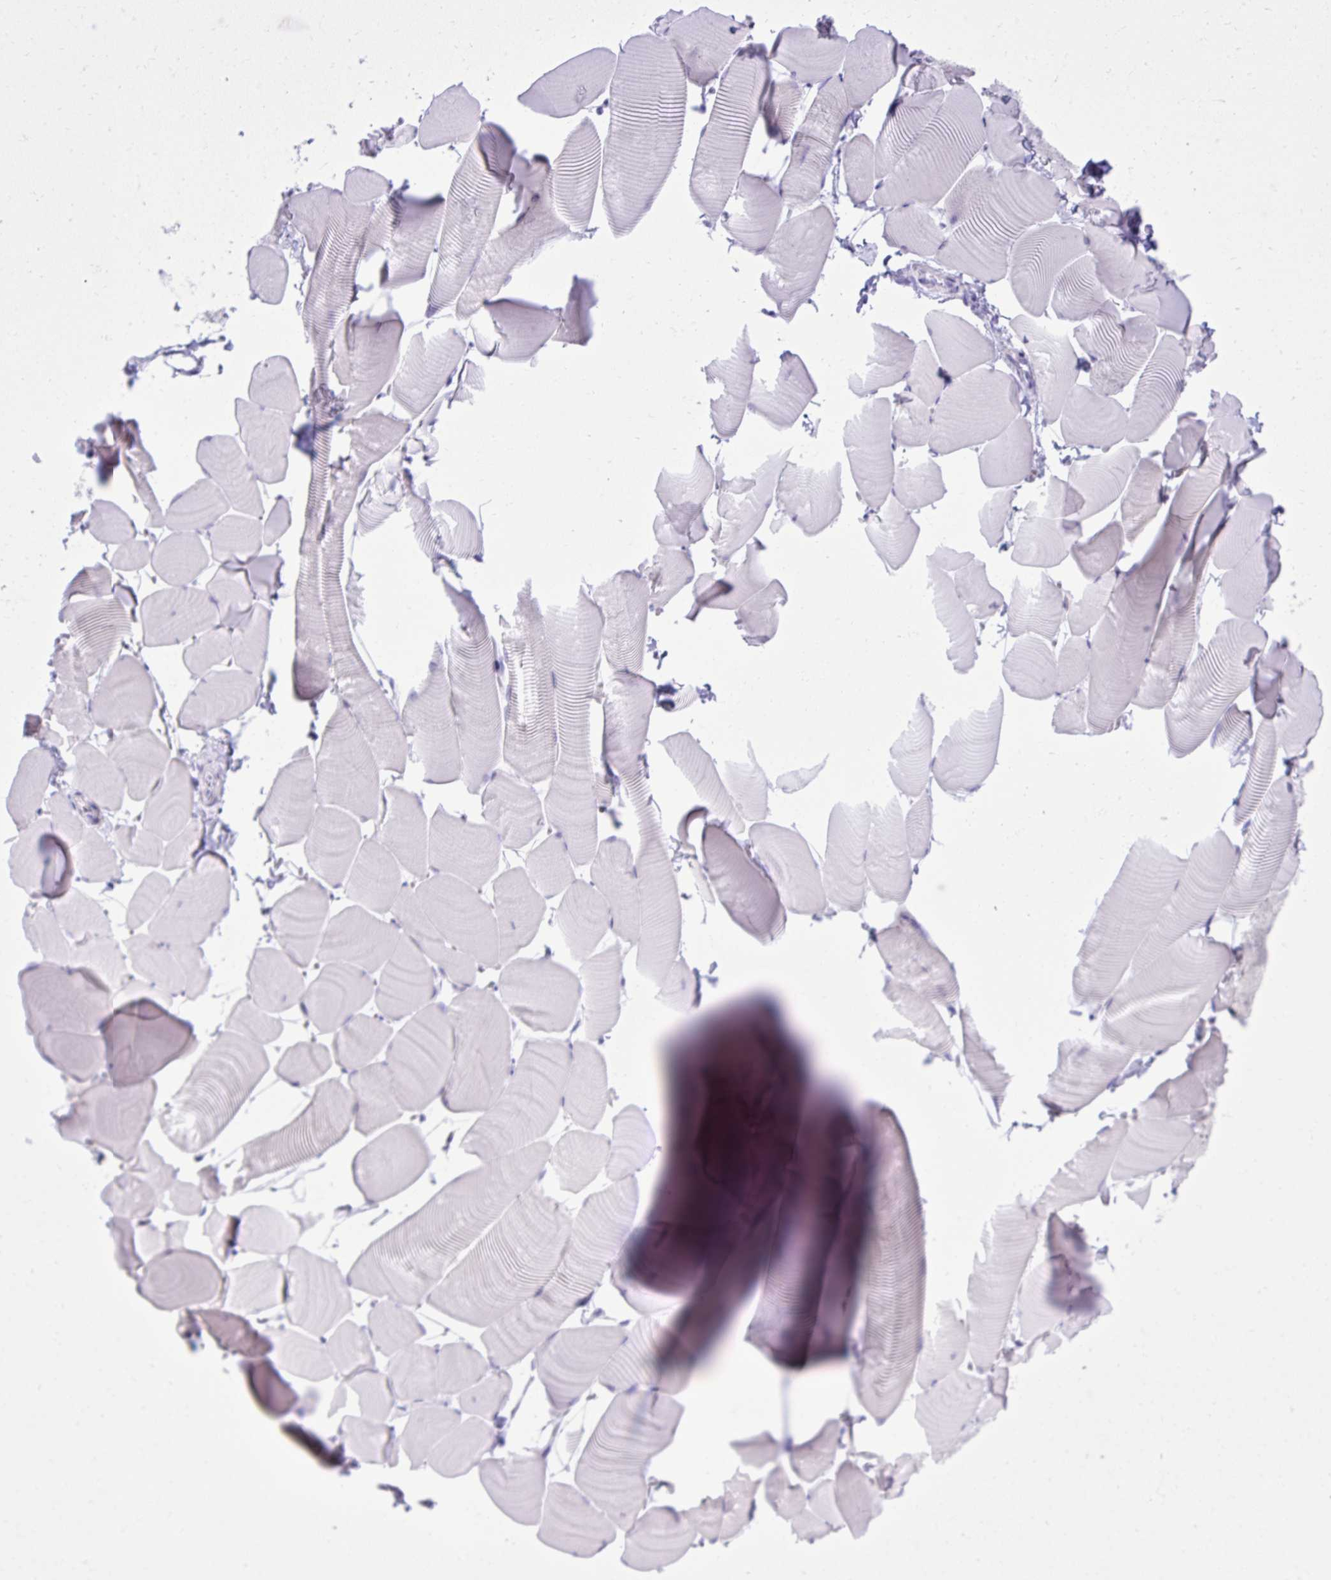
{"staining": {"intensity": "negative", "quantity": "none", "location": "none"}, "tissue": "skeletal muscle", "cell_type": "Myocytes", "image_type": "normal", "snomed": [{"axis": "morphology", "description": "Normal tissue, NOS"}, {"axis": "topography", "description": "Skeletal muscle"}], "caption": "The histopathology image shows no significant positivity in myocytes of skeletal muscle. (DAB immunohistochemistry (IHC), high magnification).", "gene": "PITPNM3", "patient": {"sex": "male", "age": 25}}